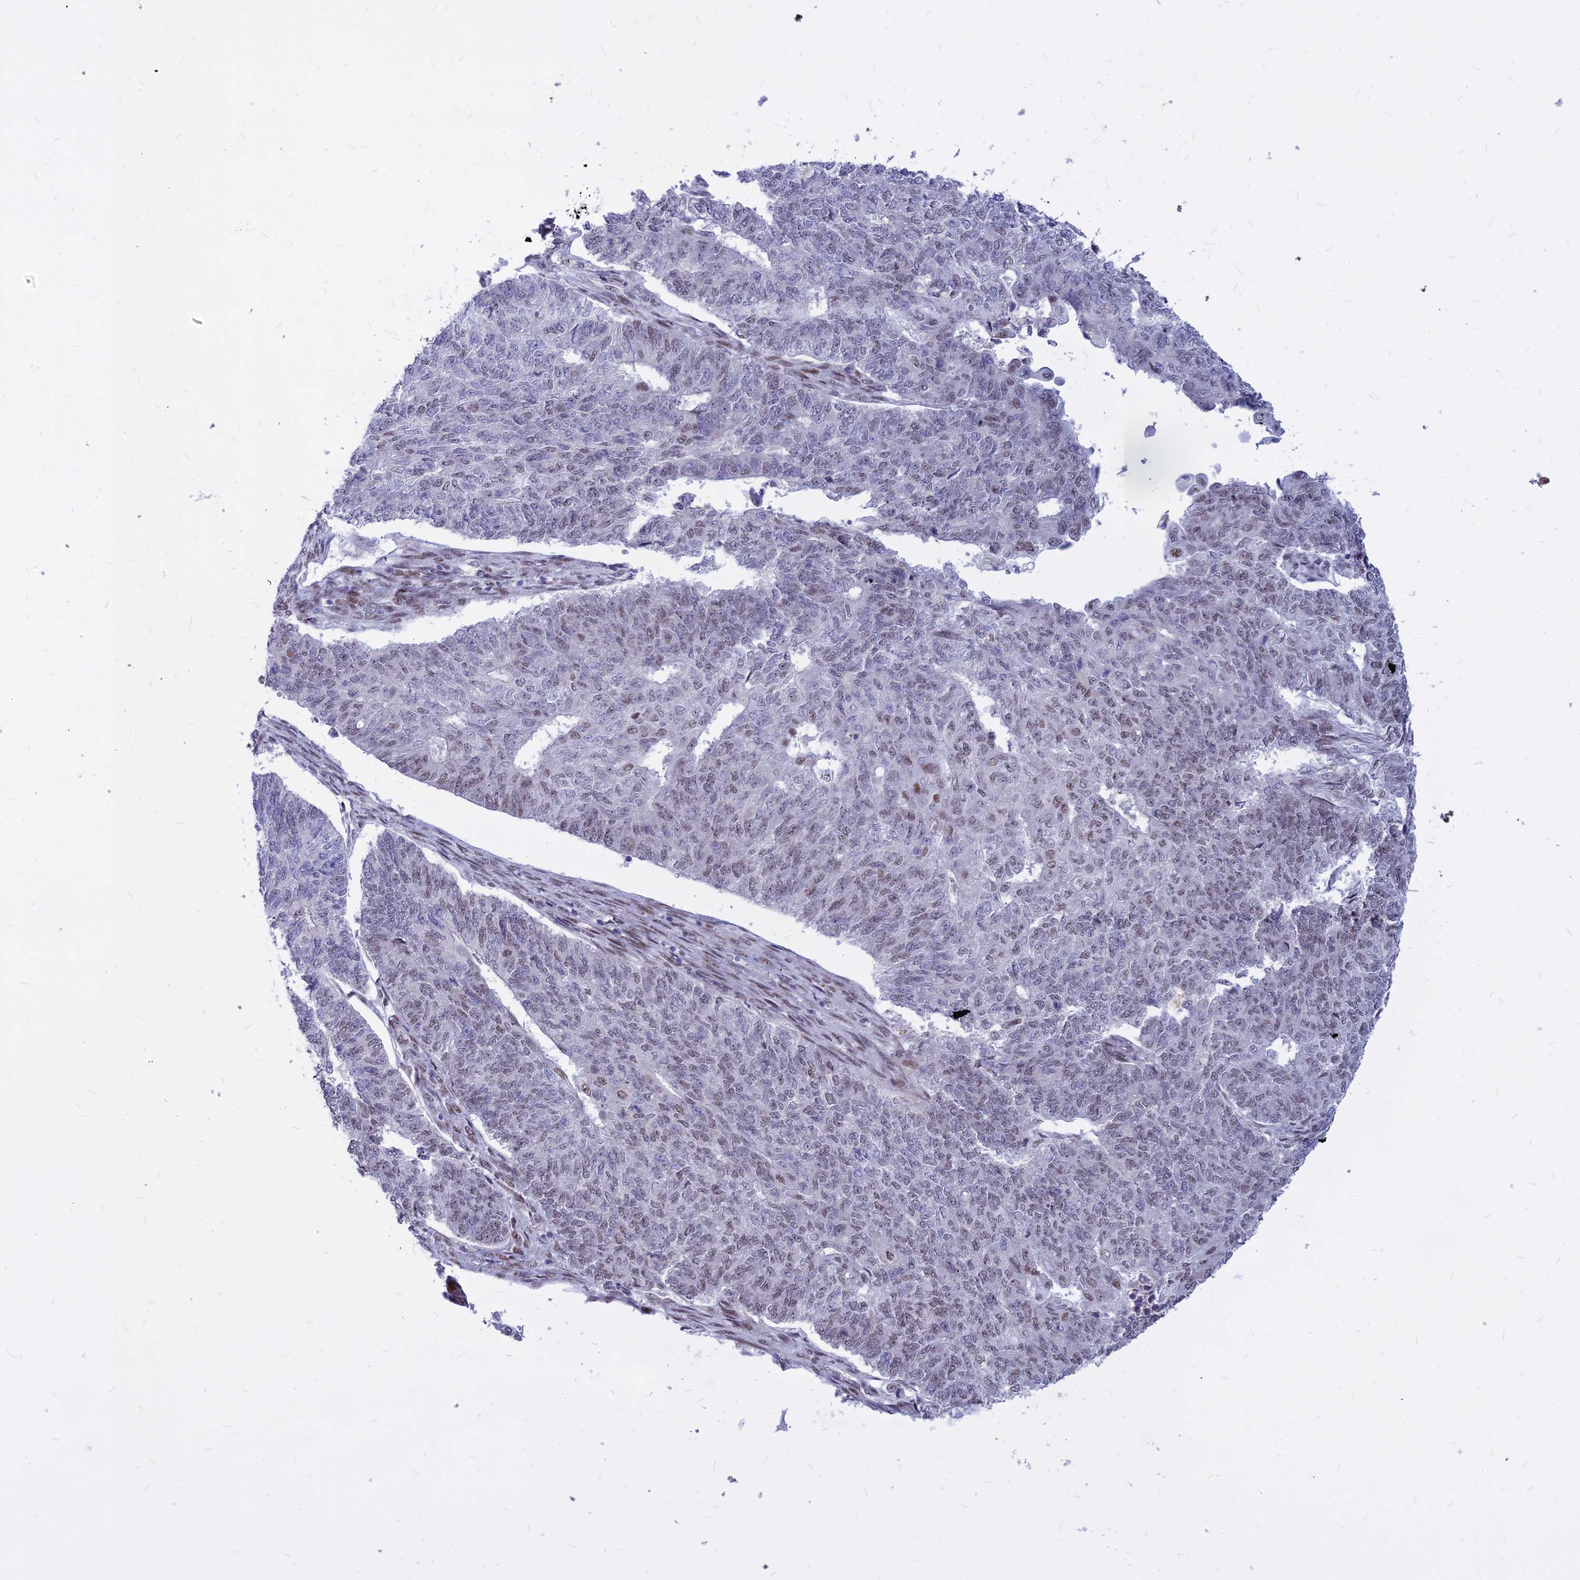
{"staining": {"intensity": "weak", "quantity": "<25%", "location": "nuclear"}, "tissue": "endometrial cancer", "cell_type": "Tumor cells", "image_type": "cancer", "snomed": [{"axis": "morphology", "description": "Adenocarcinoma, NOS"}, {"axis": "topography", "description": "Endometrium"}], "caption": "Immunohistochemical staining of endometrial cancer displays no significant expression in tumor cells. Nuclei are stained in blue.", "gene": "ALG10", "patient": {"sex": "female", "age": 32}}